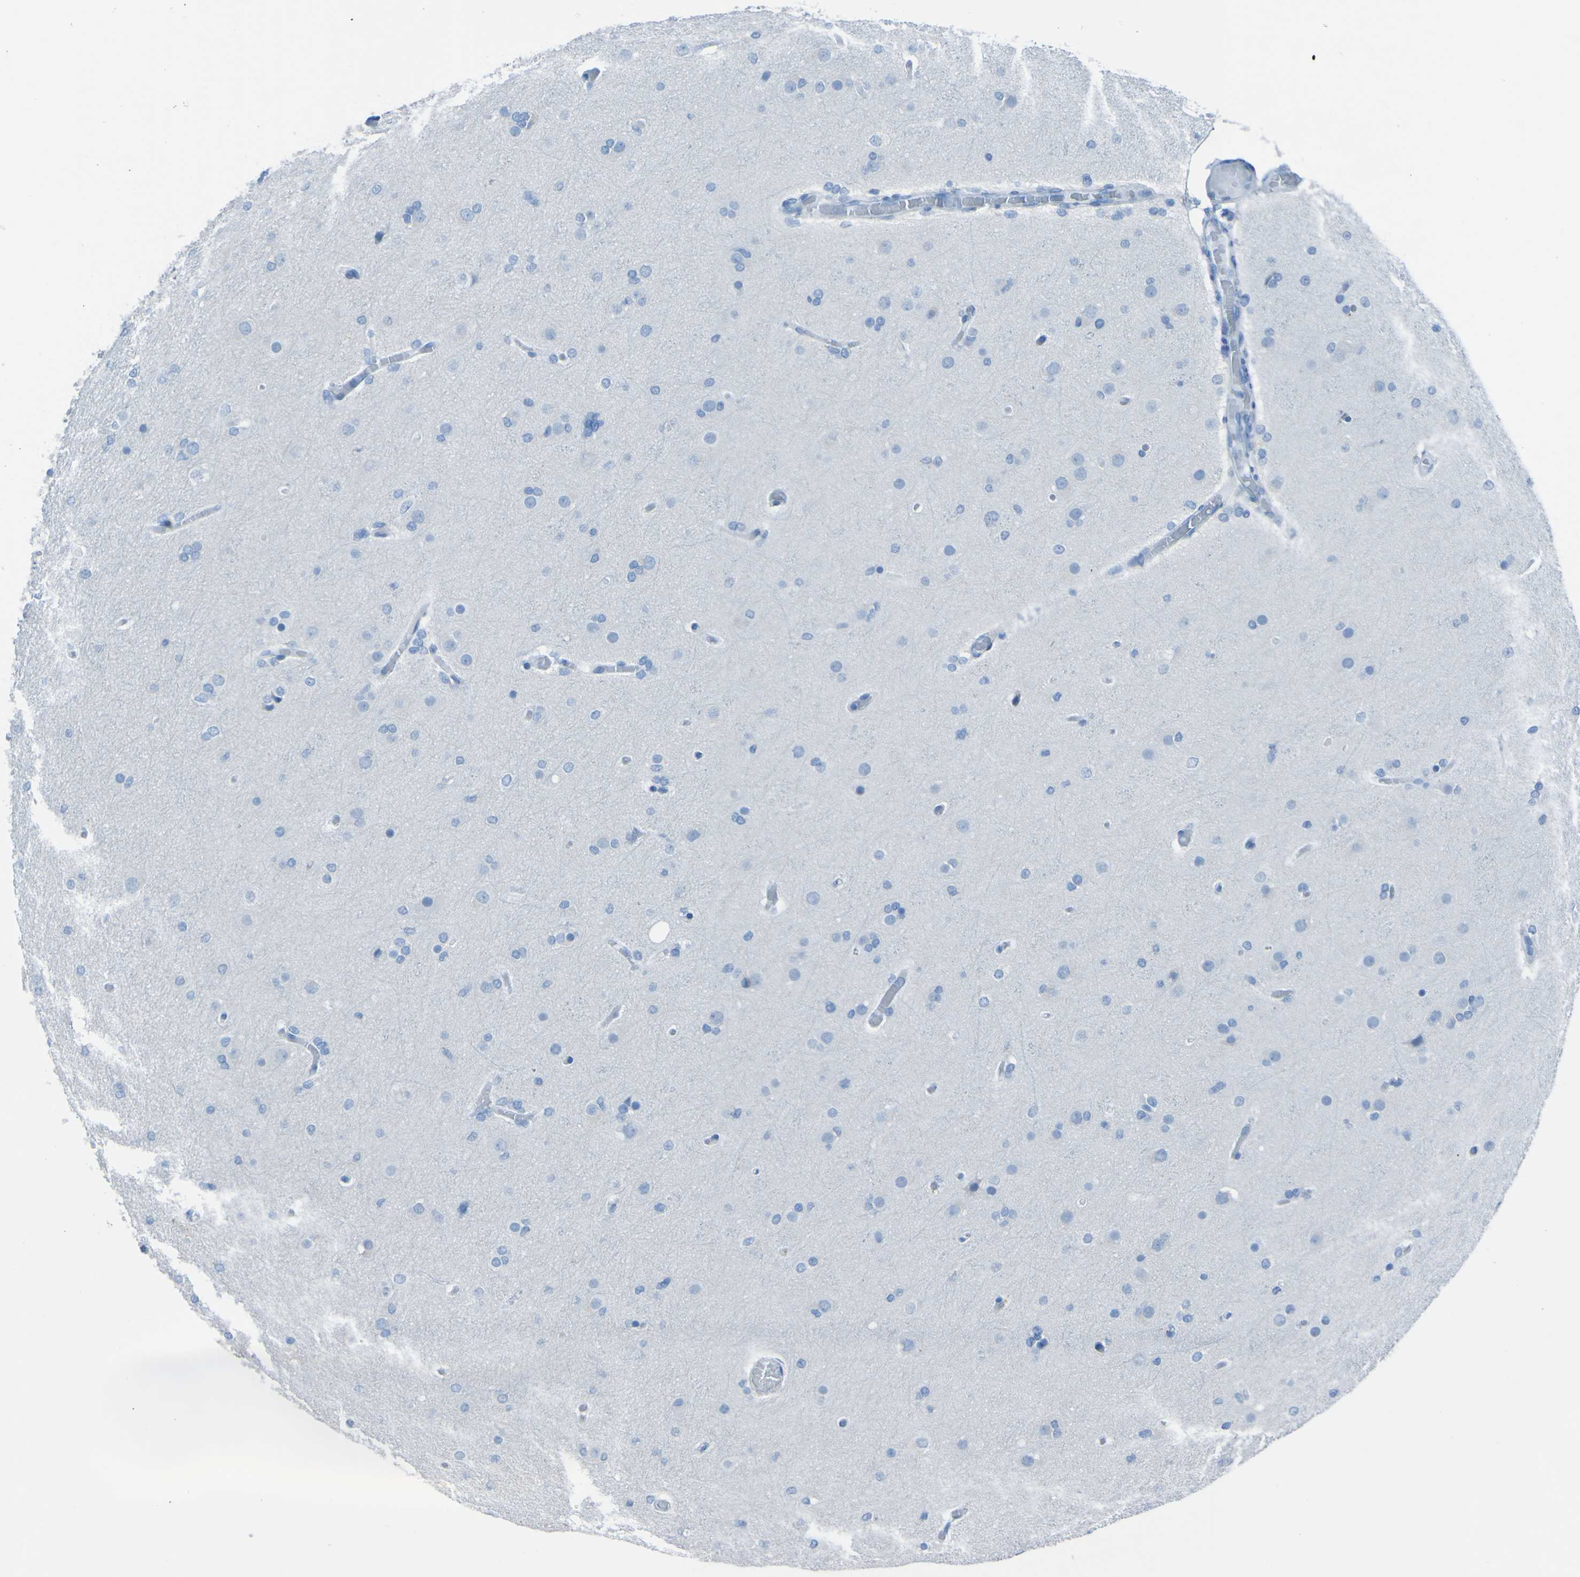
{"staining": {"intensity": "negative", "quantity": "none", "location": "none"}, "tissue": "glioma", "cell_type": "Tumor cells", "image_type": "cancer", "snomed": [{"axis": "morphology", "description": "Glioma, malignant, High grade"}, {"axis": "topography", "description": "Cerebral cortex"}], "caption": "An IHC histopathology image of glioma is shown. There is no staining in tumor cells of glioma.", "gene": "ACMSD", "patient": {"sex": "female", "age": 36}}